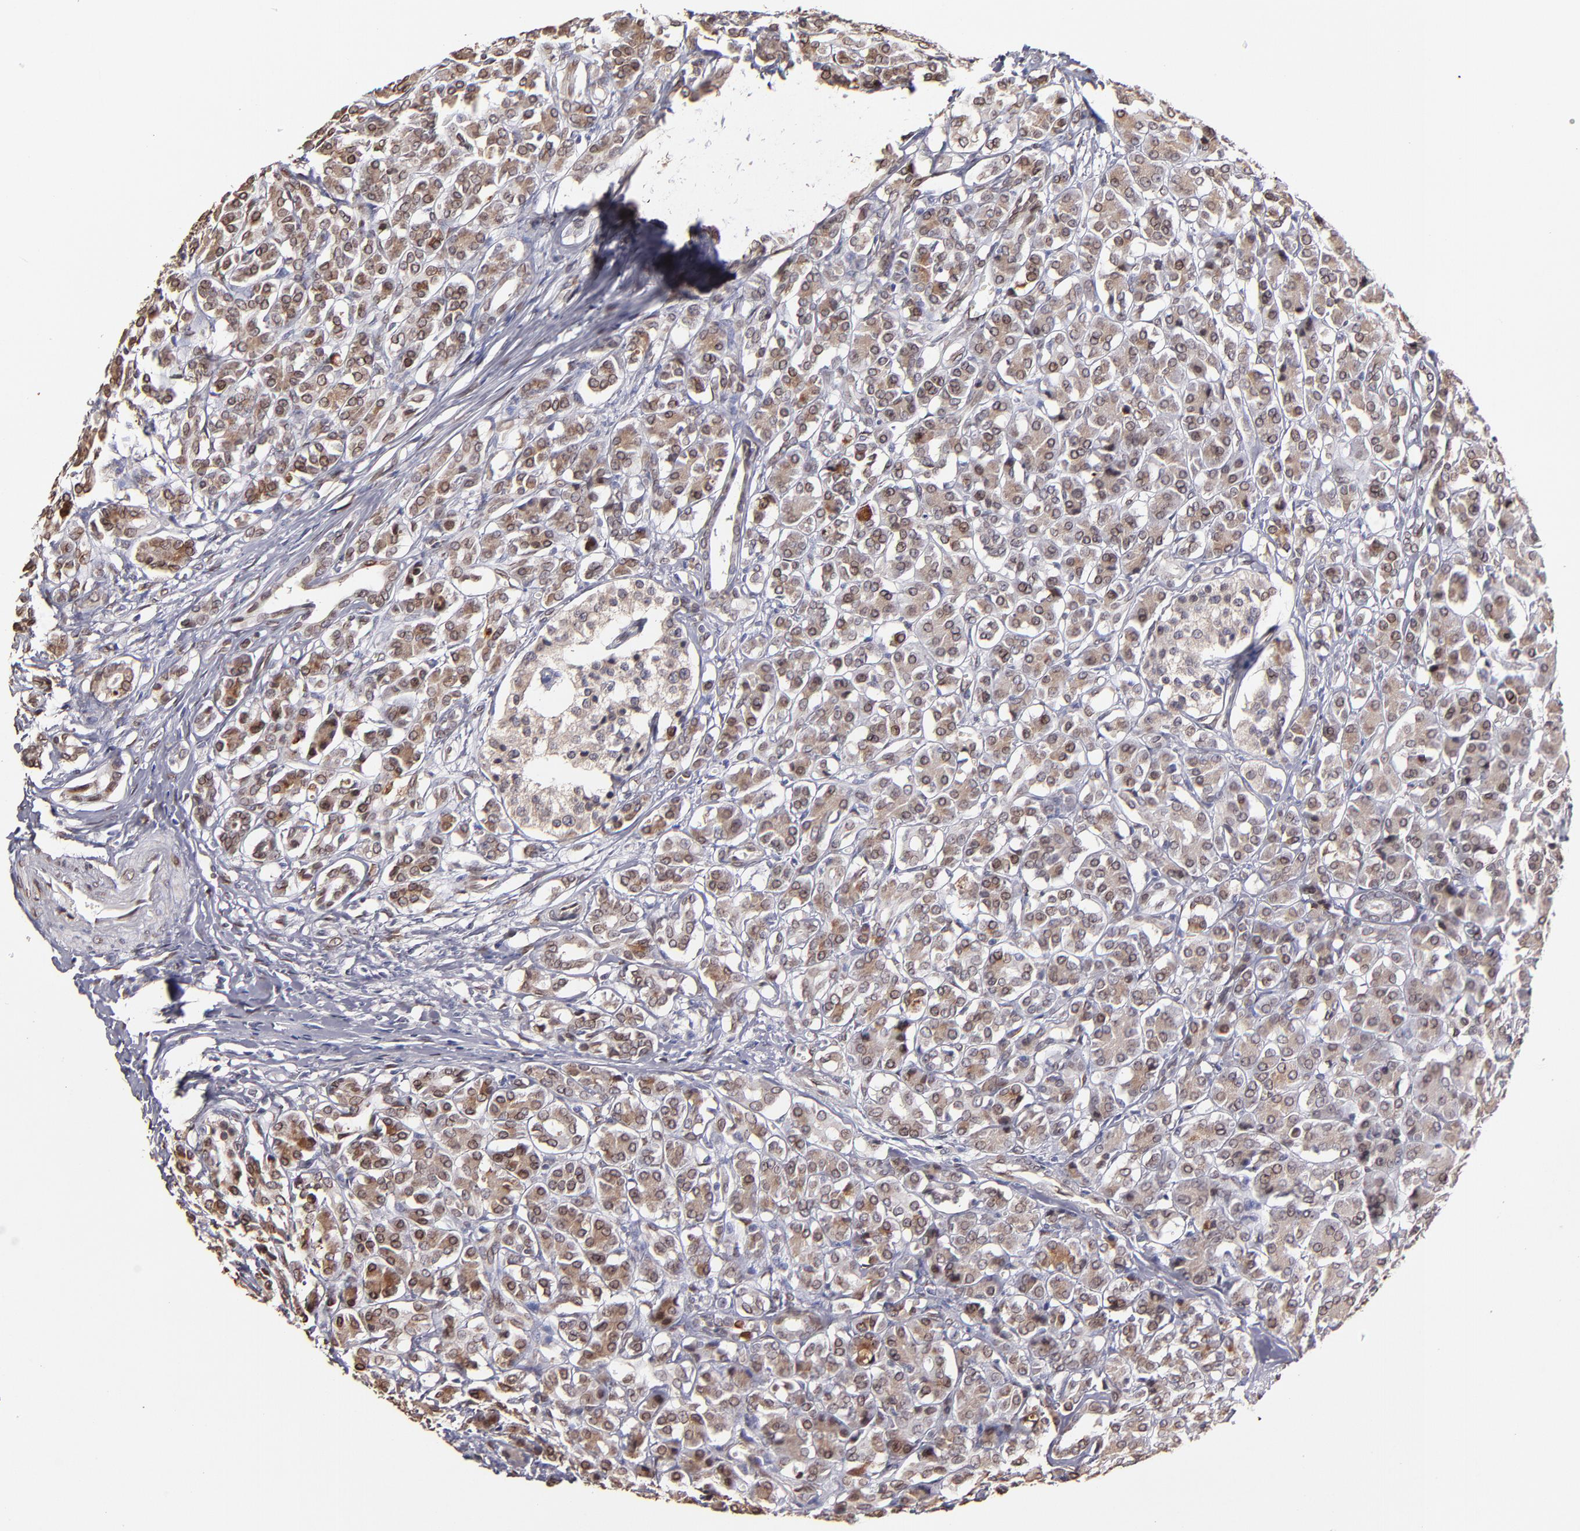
{"staining": {"intensity": "moderate", "quantity": ">75%", "location": "cytoplasmic/membranous,nuclear"}, "tissue": "pancreas", "cell_type": "Exocrine glandular cells", "image_type": "normal", "snomed": [{"axis": "morphology", "description": "Normal tissue, NOS"}, {"axis": "topography", "description": "Lymph node"}, {"axis": "topography", "description": "Pancreas"}], "caption": "A high-resolution histopathology image shows immunohistochemistry (IHC) staining of benign pancreas, which demonstrates moderate cytoplasmic/membranous,nuclear staining in approximately >75% of exocrine glandular cells. (IHC, brightfield microscopy, high magnification).", "gene": "PUM3", "patient": {"sex": "male", "age": 59}}